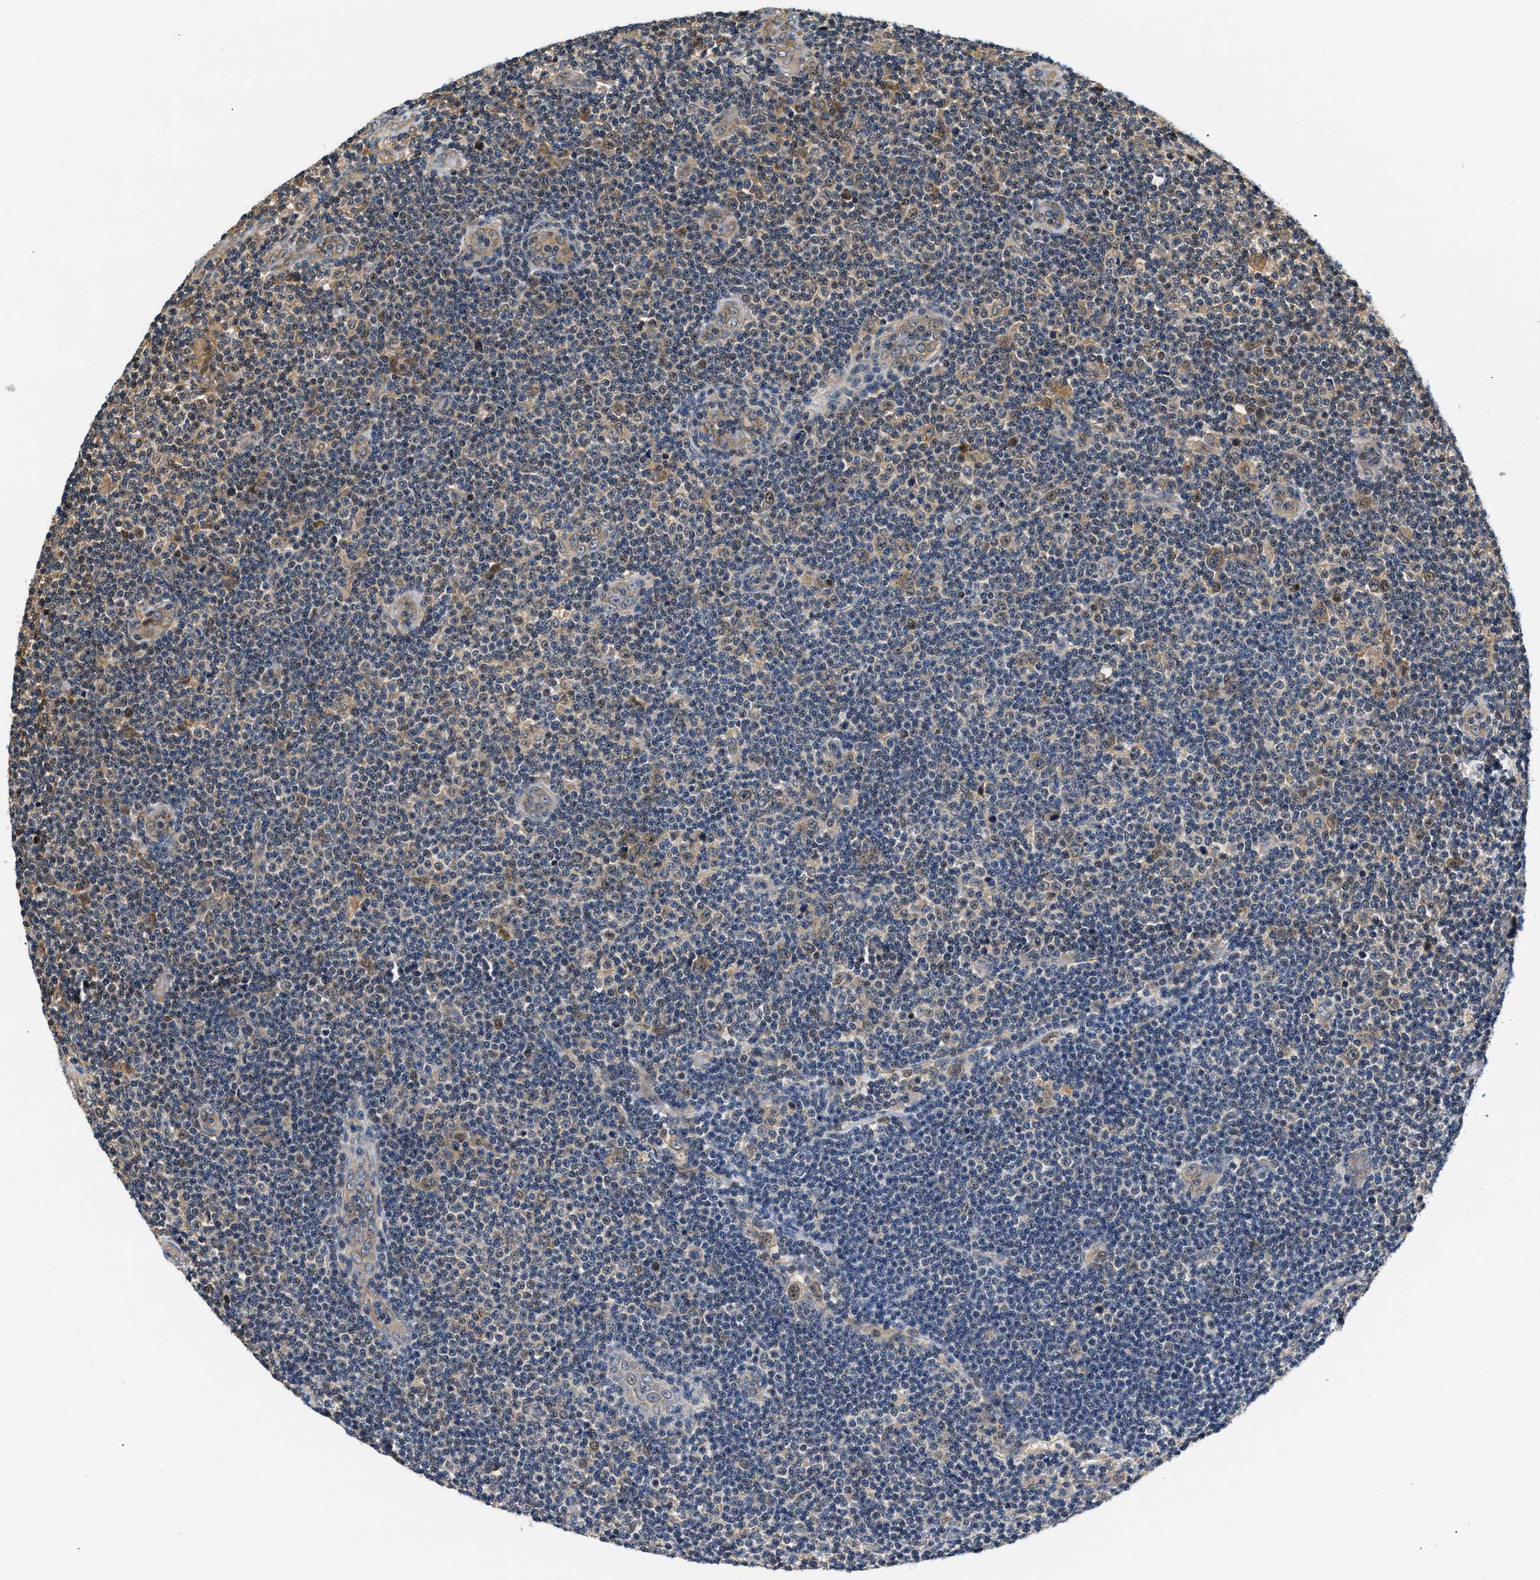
{"staining": {"intensity": "weak", "quantity": "<25%", "location": "nuclear"}, "tissue": "lymphoma", "cell_type": "Tumor cells", "image_type": "cancer", "snomed": [{"axis": "morphology", "description": "Malignant lymphoma, non-Hodgkin's type, Low grade"}, {"axis": "topography", "description": "Lymph node"}], "caption": "Low-grade malignant lymphoma, non-Hodgkin's type was stained to show a protein in brown. There is no significant staining in tumor cells.", "gene": "TUT7", "patient": {"sex": "male", "age": 83}}